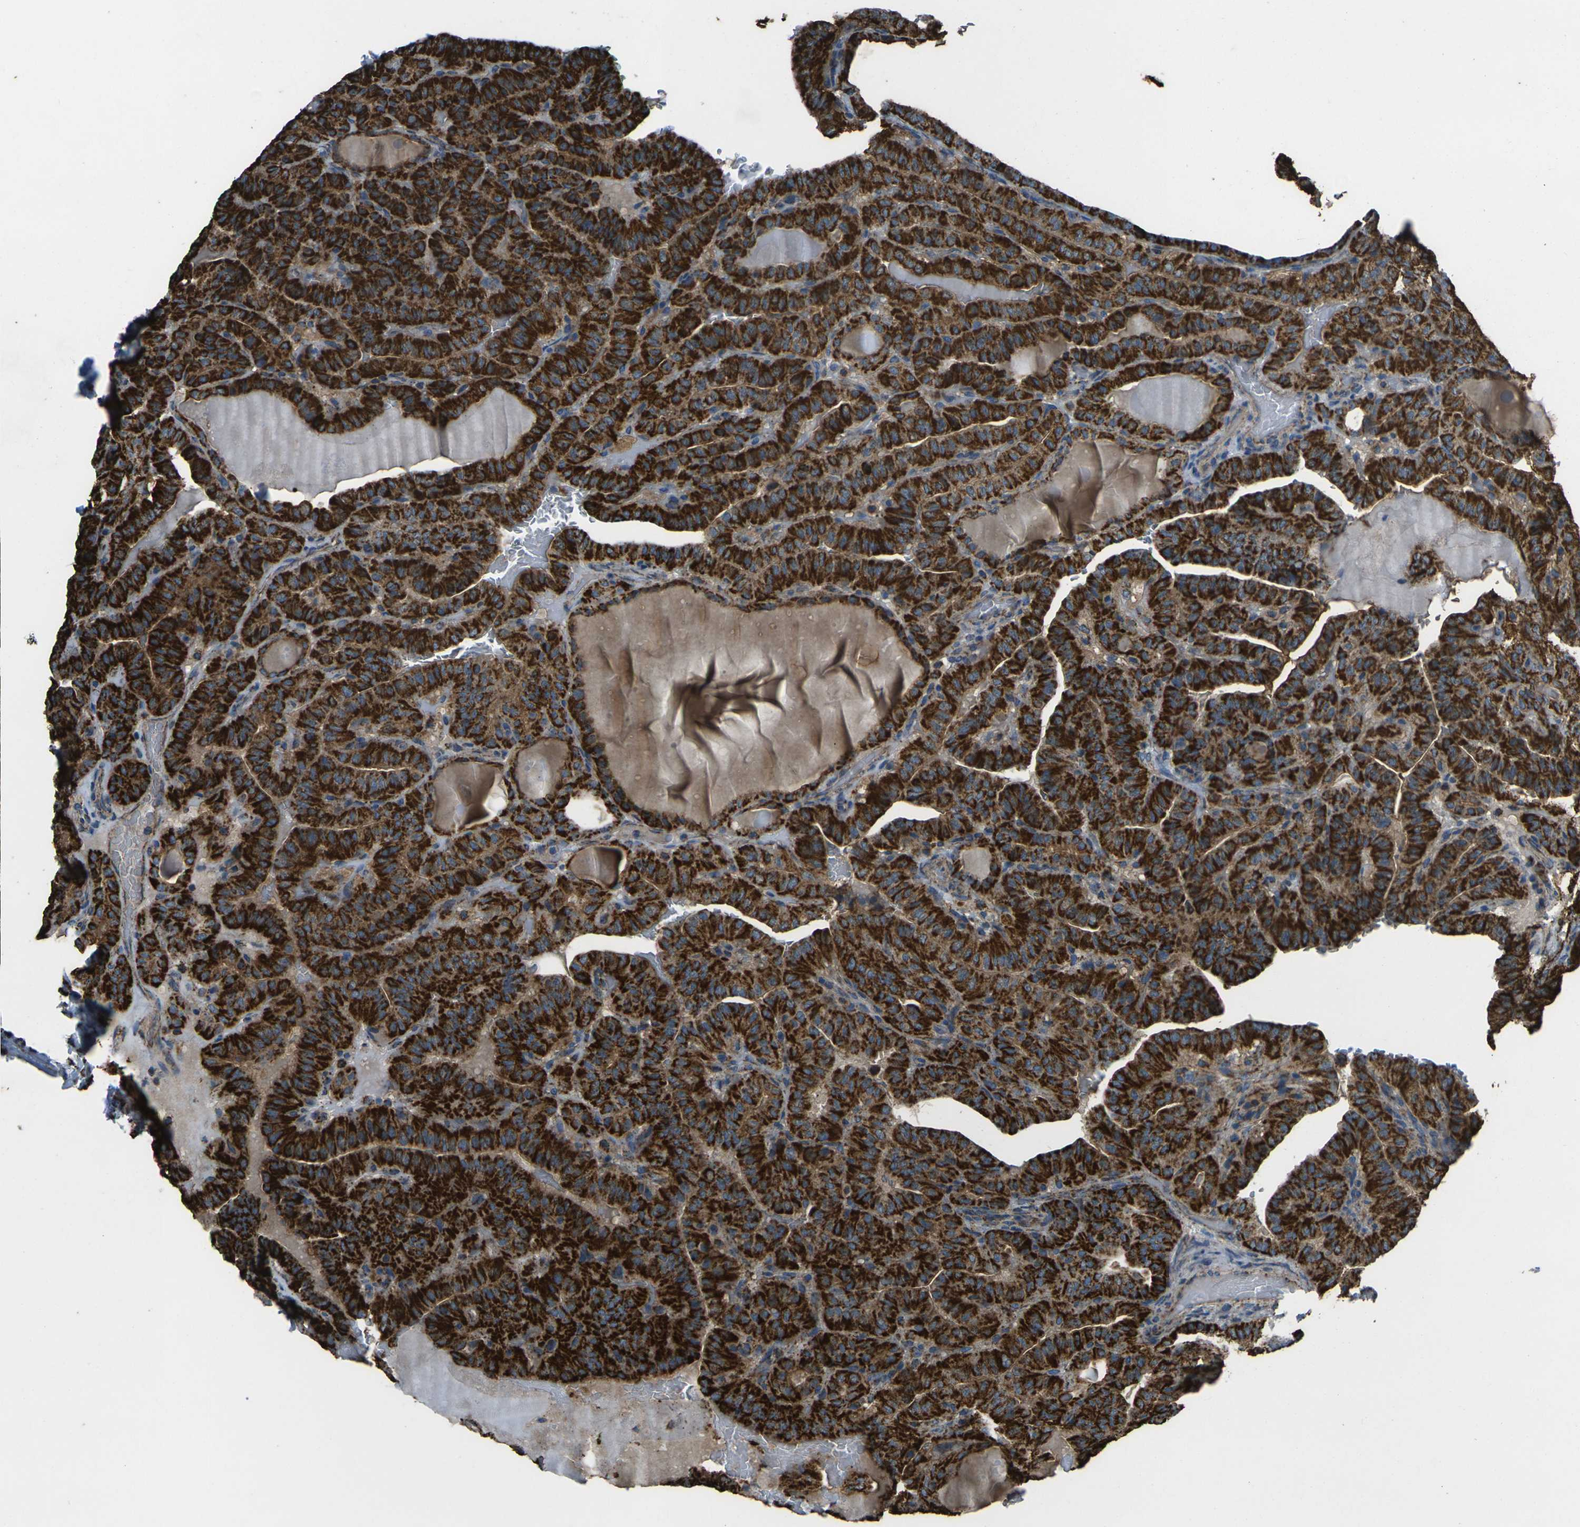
{"staining": {"intensity": "strong", "quantity": ">75%", "location": "cytoplasmic/membranous"}, "tissue": "thyroid cancer", "cell_type": "Tumor cells", "image_type": "cancer", "snomed": [{"axis": "morphology", "description": "Papillary adenocarcinoma, NOS"}, {"axis": "topography", "description": "Thyroid gland"}], "caption": "Protein staining by IHC shows strong cytoplasmic/membranous positivity in approximately >75% of tumor cells in papillary adenocarcinoma (thyroid). Nuclei are stained in blue.", "gene": "KLHL5", "patient": {"sex": "male", "age": 77}}